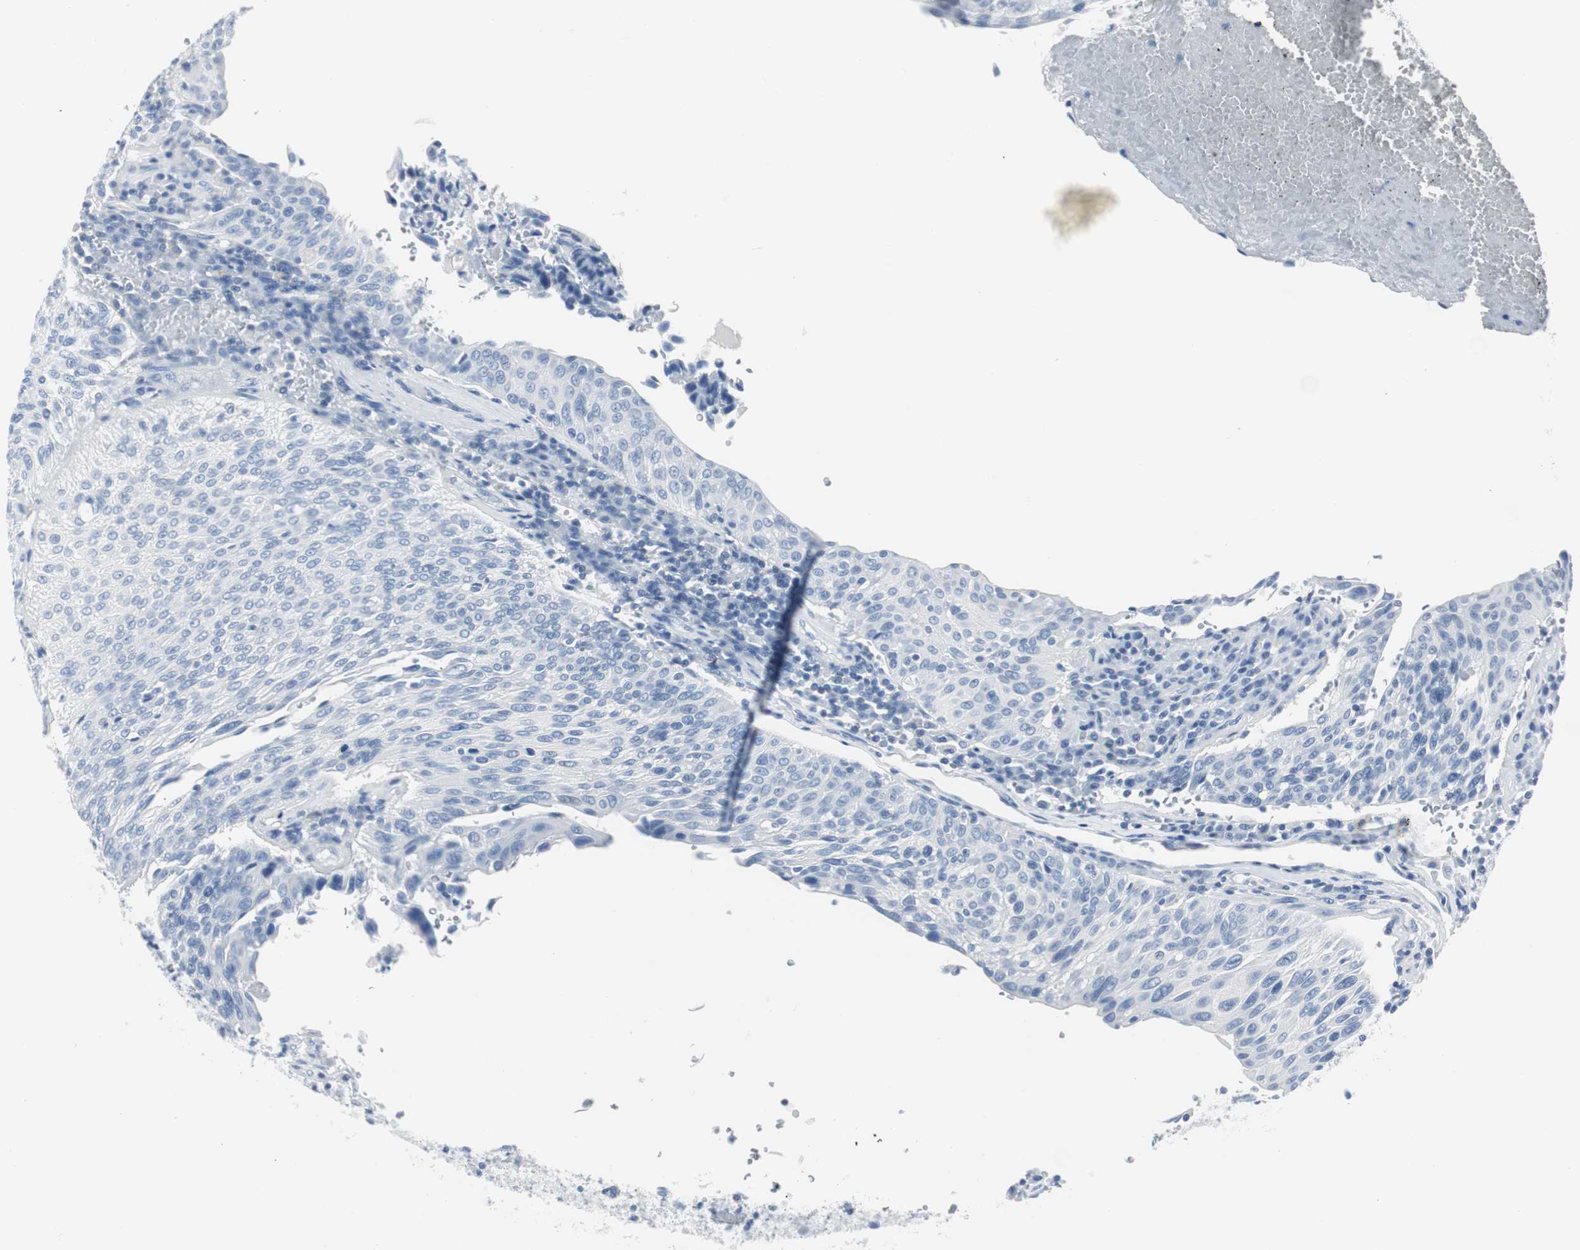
{"staining": {"intensity": "negative", "quantity": "none", "location": "none"}, "tissue": "urothelial cancer", "cell_type": "Tumor cells", "image_type": "cancer", "snomed": [{"axis": "morphology", "description": "Urothelial carcinoma, High grade"}, {"axis": "topography", "description": "Urinary bladder"}], "caption": "Immunohistochemical staining of human high-grade urothelial carcinoma demonstrates no significant expression in tumor cells. (Immunohistochemistry, brightfield microscopy, high magnification).", "gene": "GAP43", "patient": {"sex": "male", "age": 66}}